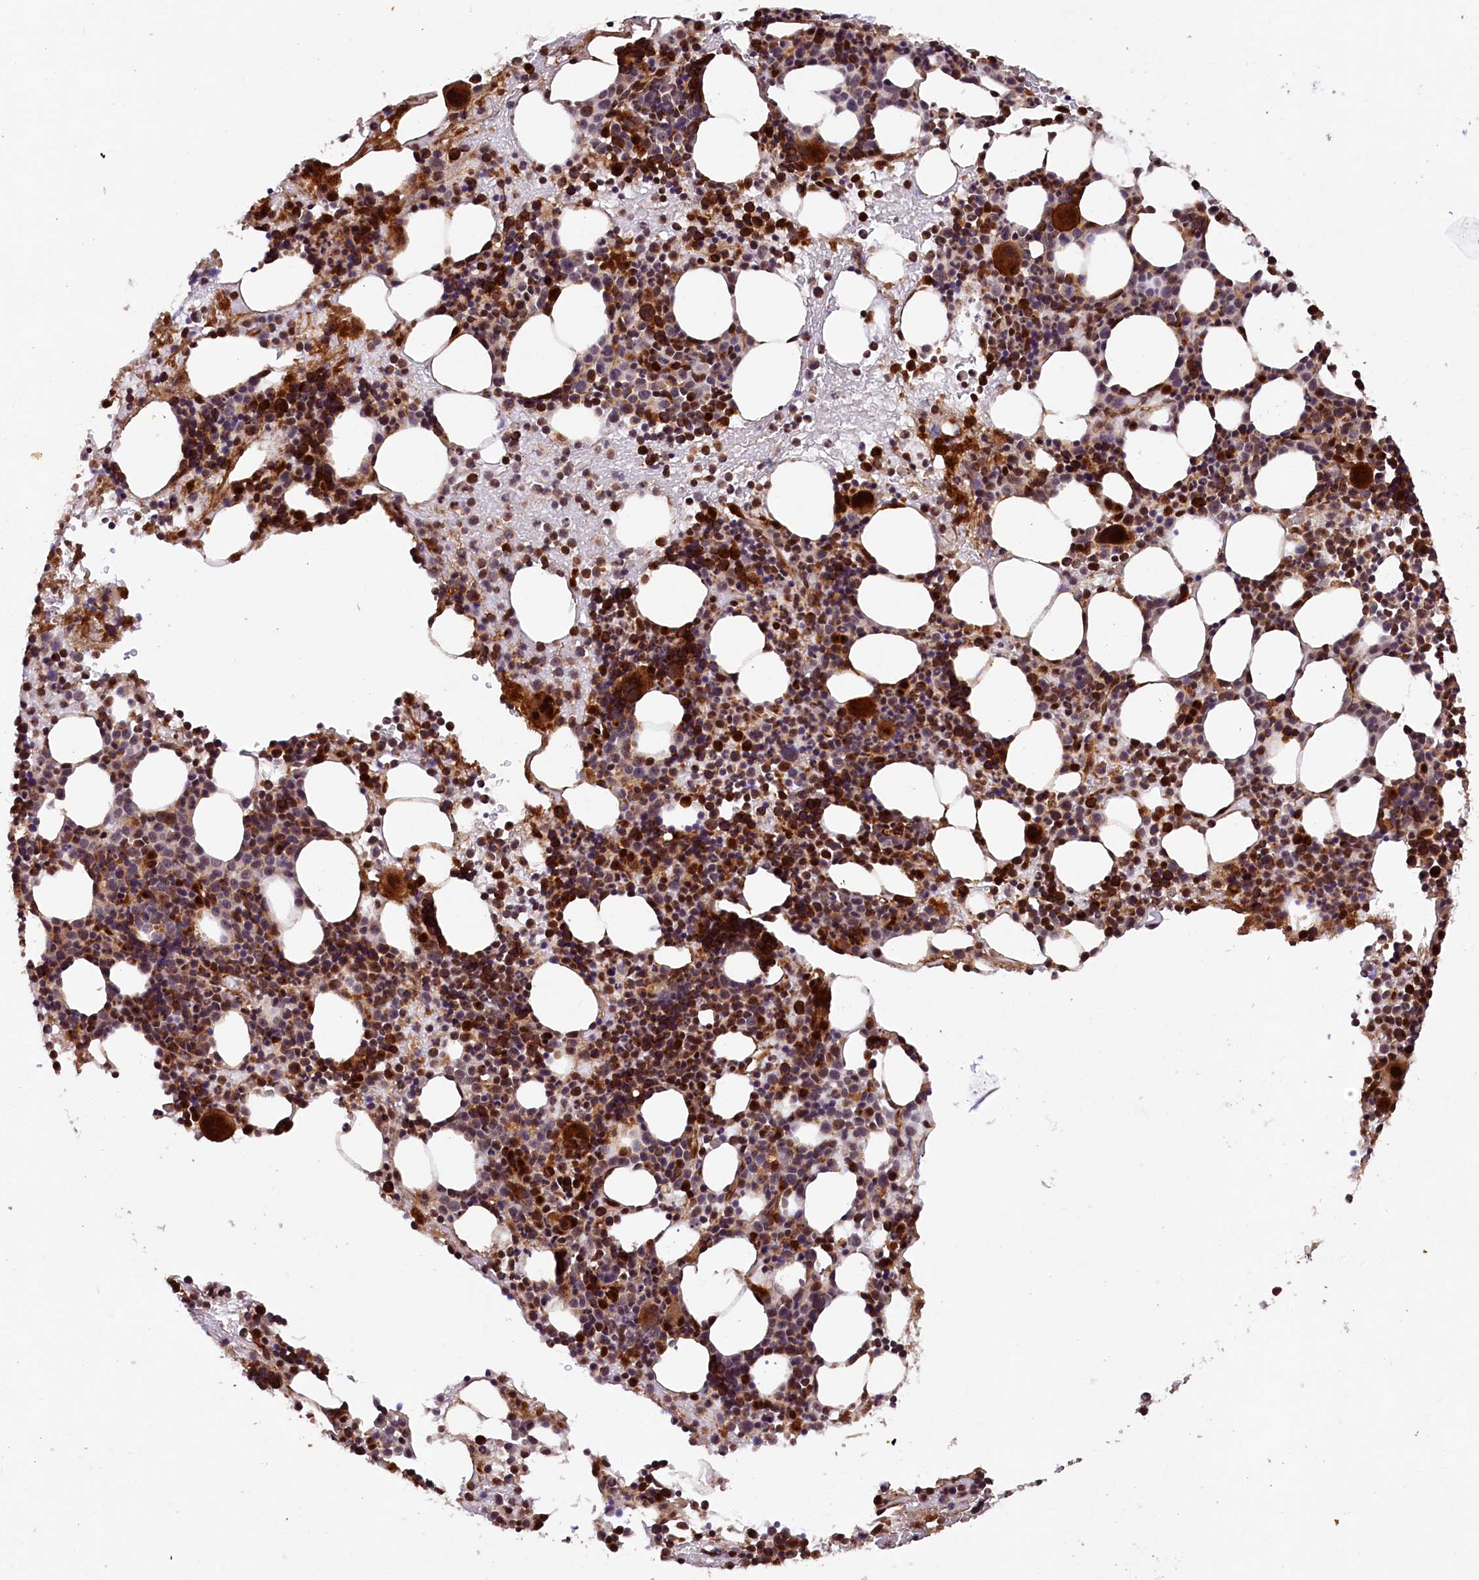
{"staining": {"intensity": "strong", "quantity": "25%-75%", "location": "cytoplasmic/membranous,nuclear"}, "tissue": "bone marrow", "cell_type": "Hematopoietic cells", "image_type": "normal", "snomed": [{"axis": "morphology", "description": "Normal tissue, NOS"}, {"axis": "topography", "description": "Bone marrow"}], "caption": "Immunohistochemical staining of unremarkable bone marrow displays strong cytoplasmic/membranous,nuclear protein positivity in approximately 25%-75% of hematopoietic cells.", "gene": "SHPRH", "patient": {"sex": "male", "age": 51}}